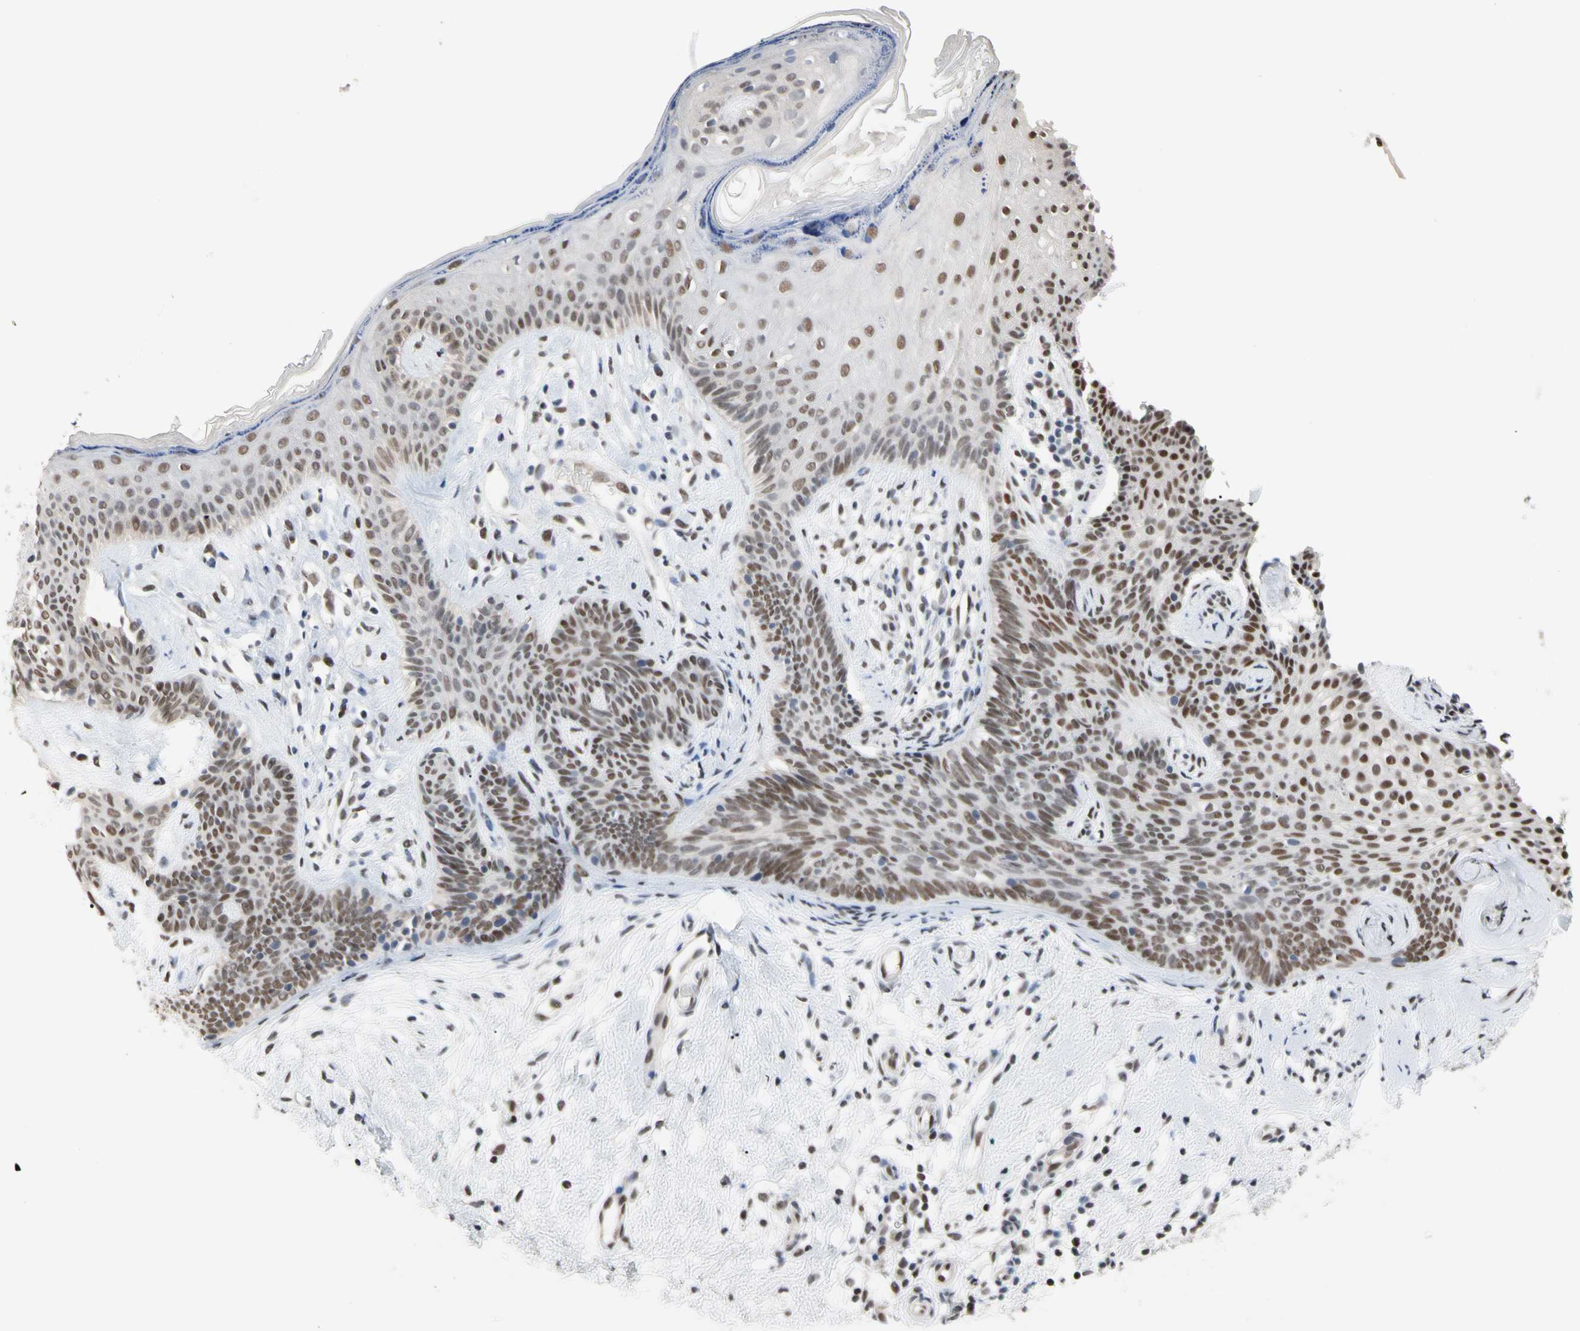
{"staining": {"intensity": "moderate", "quantity": ">75%", "location": "nuclear"}, "tissue": "skin cancer", "cell_type": "Tumor cells", "image_type": "cancer", "snomed": [{"axis": "morphology", "description": "Developmental malformation"}, {"axis": "morphology", "description": "Basal cell carcinoma"}, {"axis": "topography", "description": "Skin"}], "caption": "Brown immunohistochemical staining in skin basal cell carcinoma displays moderate nuclear expression in about >75% of tumor cells.", "gene": "FAM98B", "patient": {"sex": "female", "age": 62}}